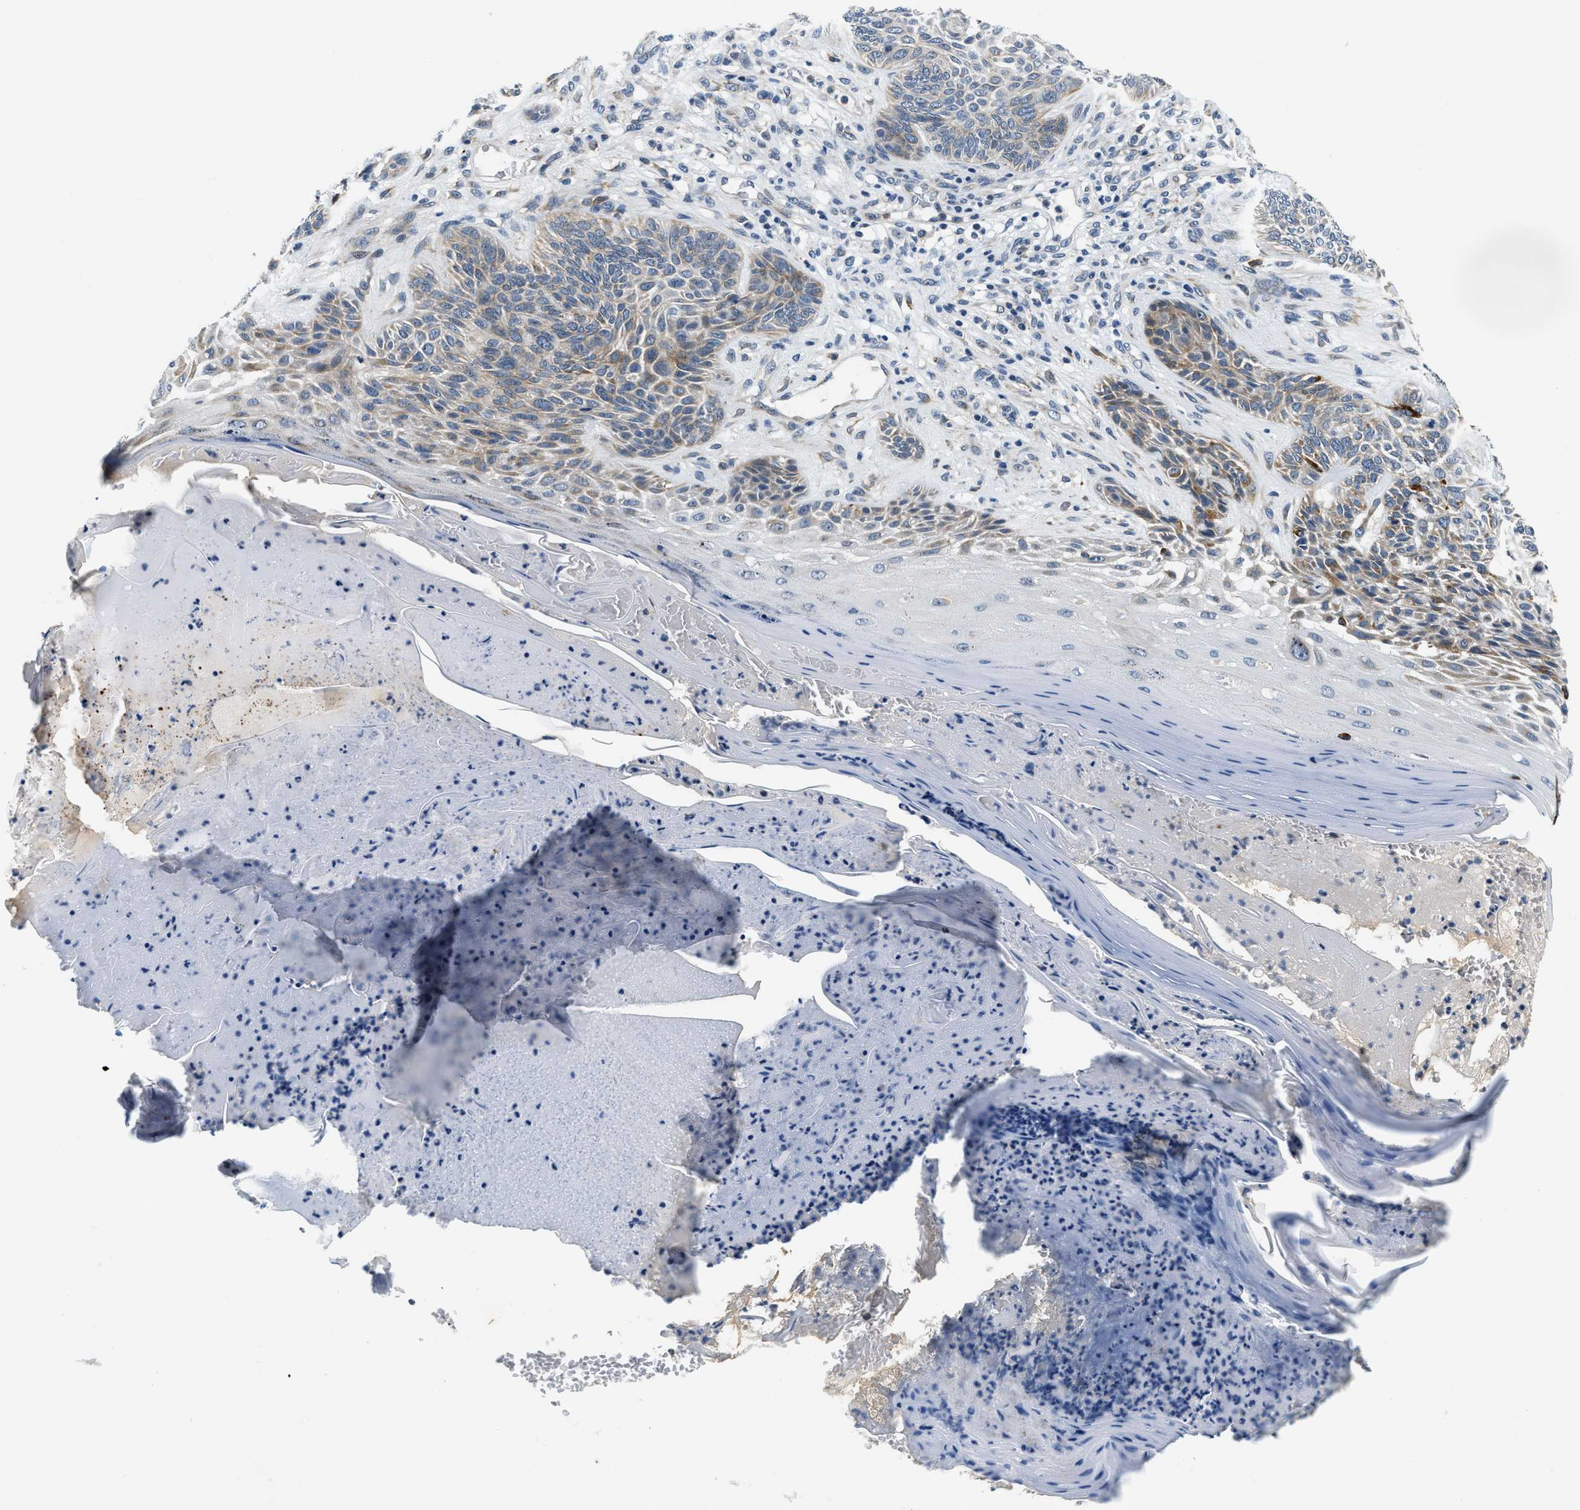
{"staining": {"intensity": "weak", "quantity": "25%-75%", "location": "cytoplasmic/membranous"}, "tissue": "skin cancer", "cell_type": "Tumor cells", "image_type": "cancer", "snomed": [{"axis": "morphology", "description": "Basal cell carcinoma"}, {"axis": "topography", "description": "Skin"}], "caption": "Immunohistochemistry (IHC) (DAB (3,3'-diaminobenzidine)) staining of skin cancer (basal cell carcinoma) exhibits weak cytoplasmic/membranous protein positivity in approximately 25%-75% of tumor cells.", "gene": "YAE1", "patient": {"sex": "male", "age": 55}}